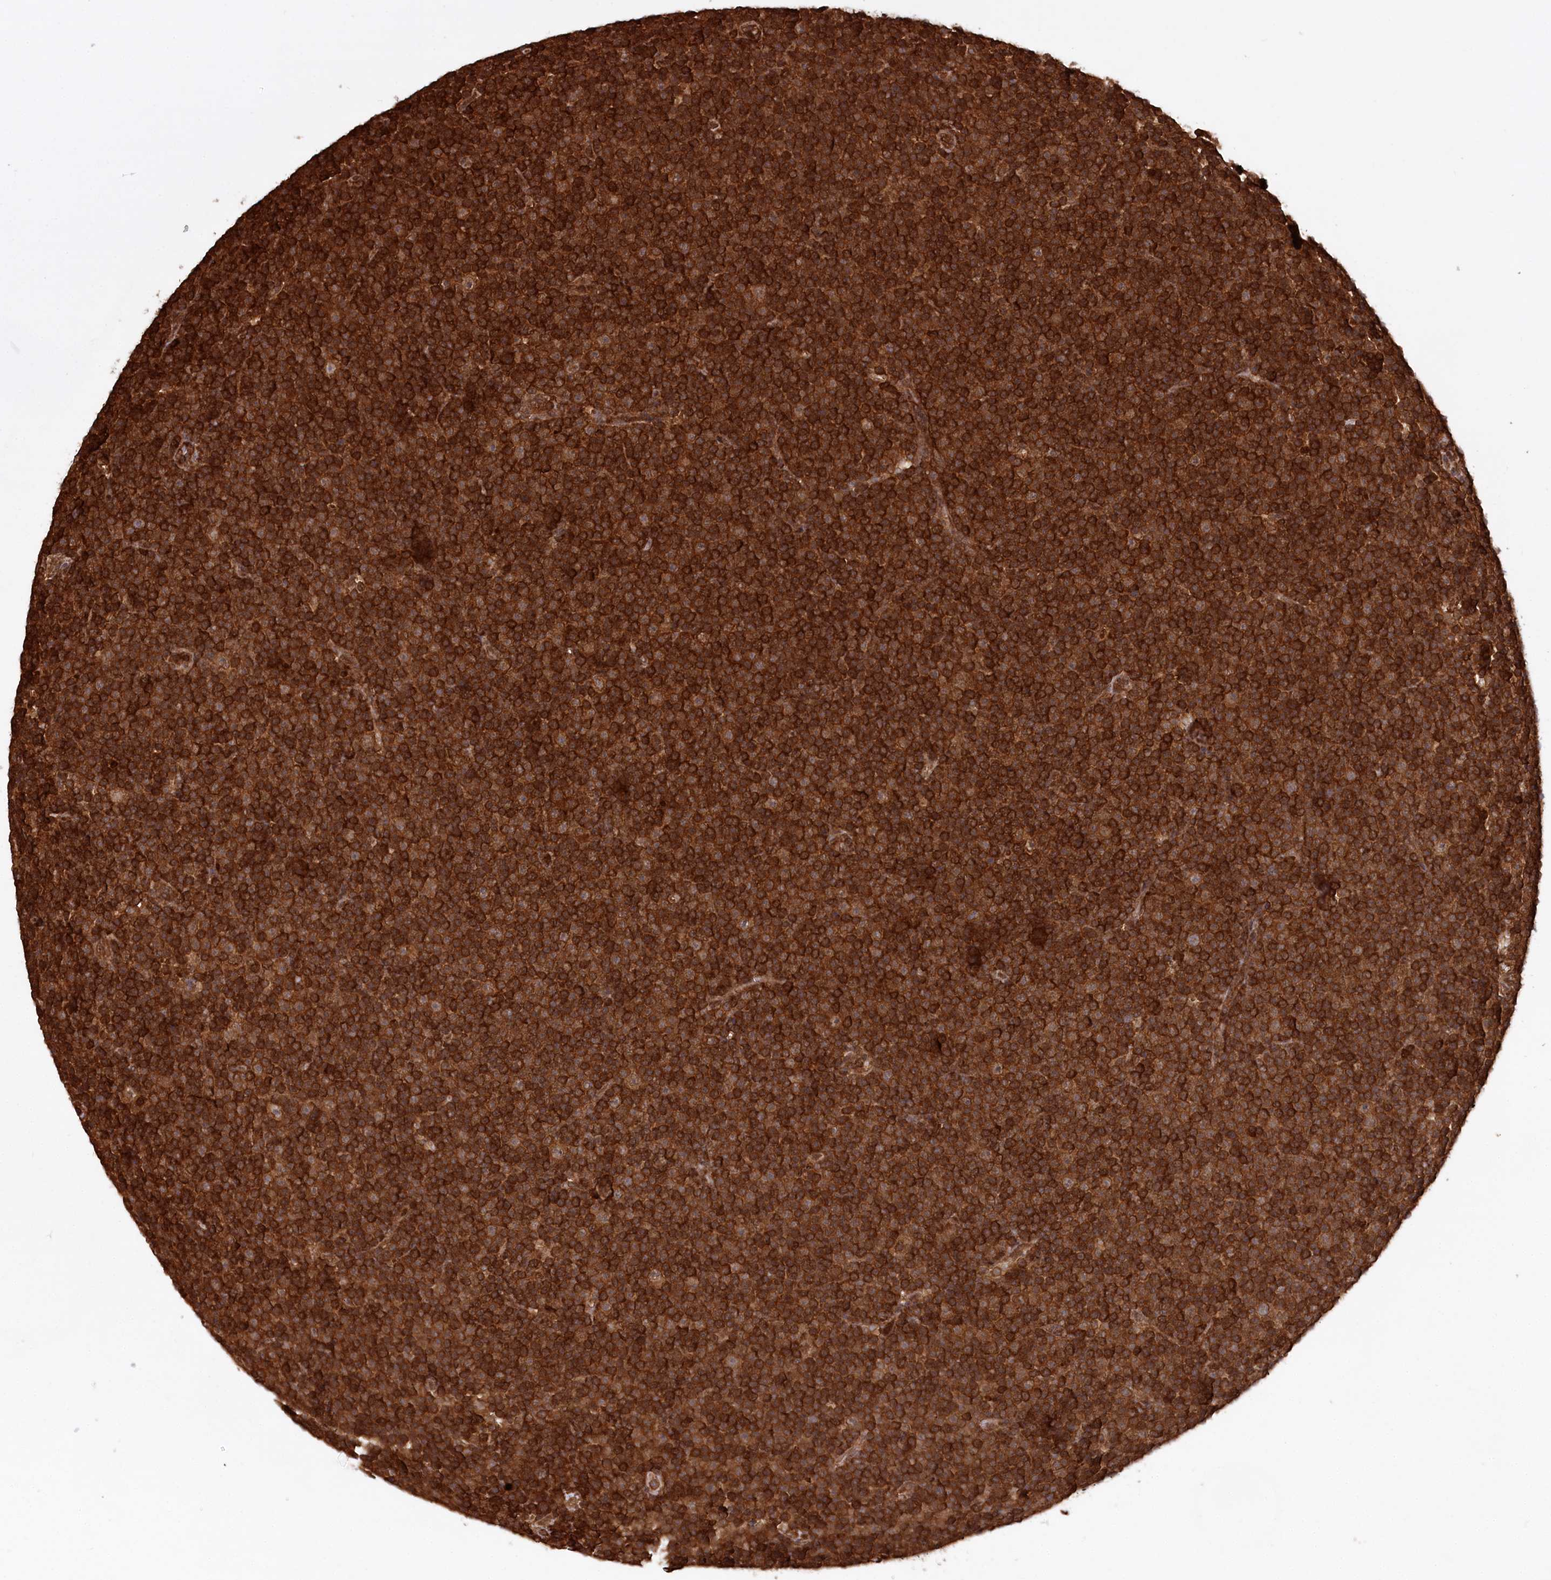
{"staining": {"intensity": "strong", "quantity": ">75%", "location": "cytoplasmic/membranous"}, "tissue": "lymphoma", "cell_type": "Tumor cells", "image_type": "cancer", "snomed": [{"axis": "morphology", "description": "Malignant lymphoma, non-Hodgkin's type, Low grade"}, {"axis": "topography", "description": "Lymph node"}], "caption": "Brown immunohistochemical staining in human lymphoma reveals strong cytoplasmic/membranous staining in approximately >75% of tumor cells.", "gene": "LSG1", "patient": {"sex": "female", "age": 67}}